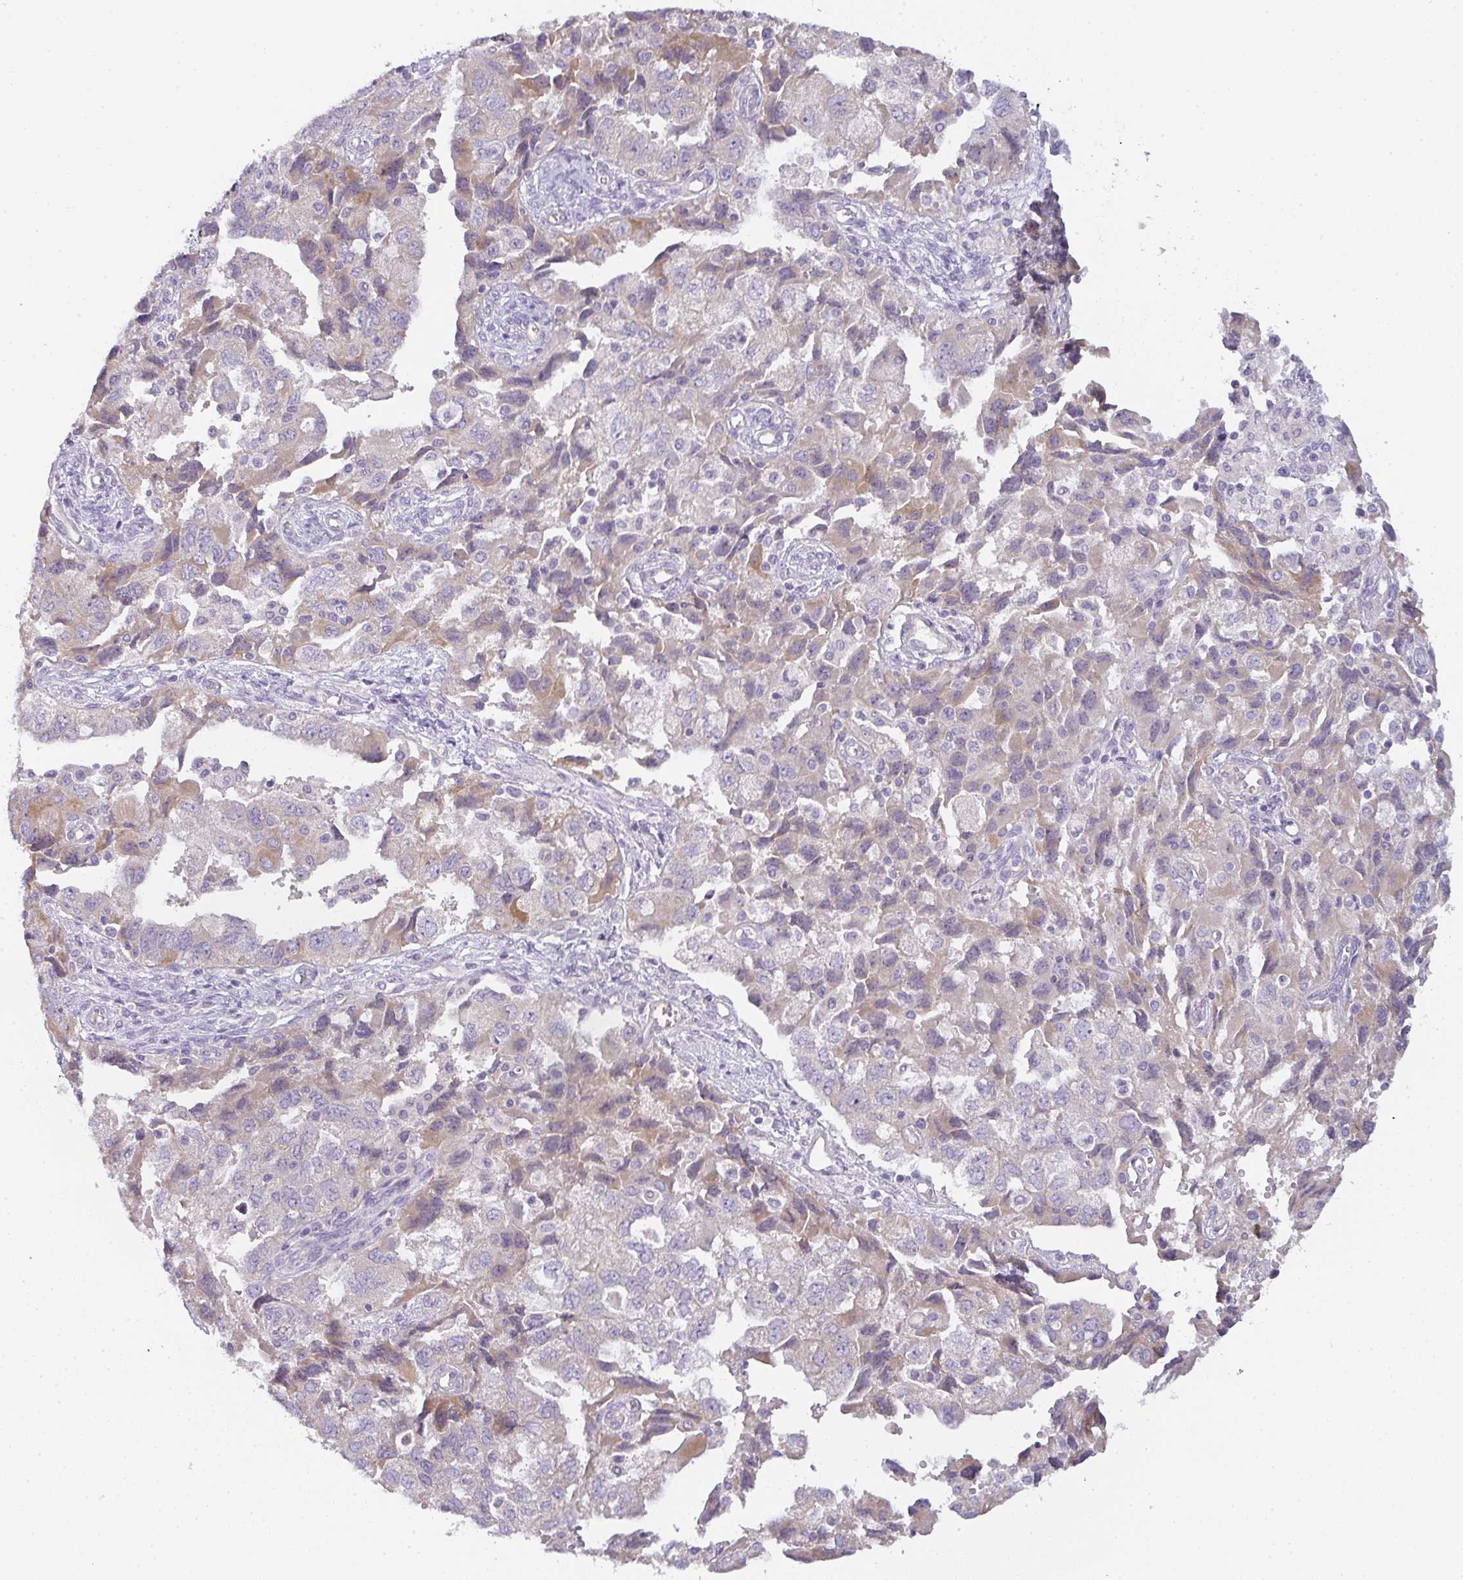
{"staining": {"intensity": "moderate", "quantity": "<25%", "location": "cytoplasmic/membranous"}, "tissue": "ovarian cancer", "cell_type": "Tumor cells", "image_type": "cancer", "snomed": [{"axis": "morphology", "description": "Carcinoma, NOS"}, {"axis": "morphology", "description": "Cystadenocarcinoma, serous, NOS"}, {"axis": "topography", "description": "Ovary"}], "caption": "IHC of ovarian cancer (carcinoma) exhibits low levels of moderate cytoplasmic/membranous positivity in approximately <25% of tumor cells.", "gene": "FILIP1", "patient": {"sex": "female", "age": 69}}